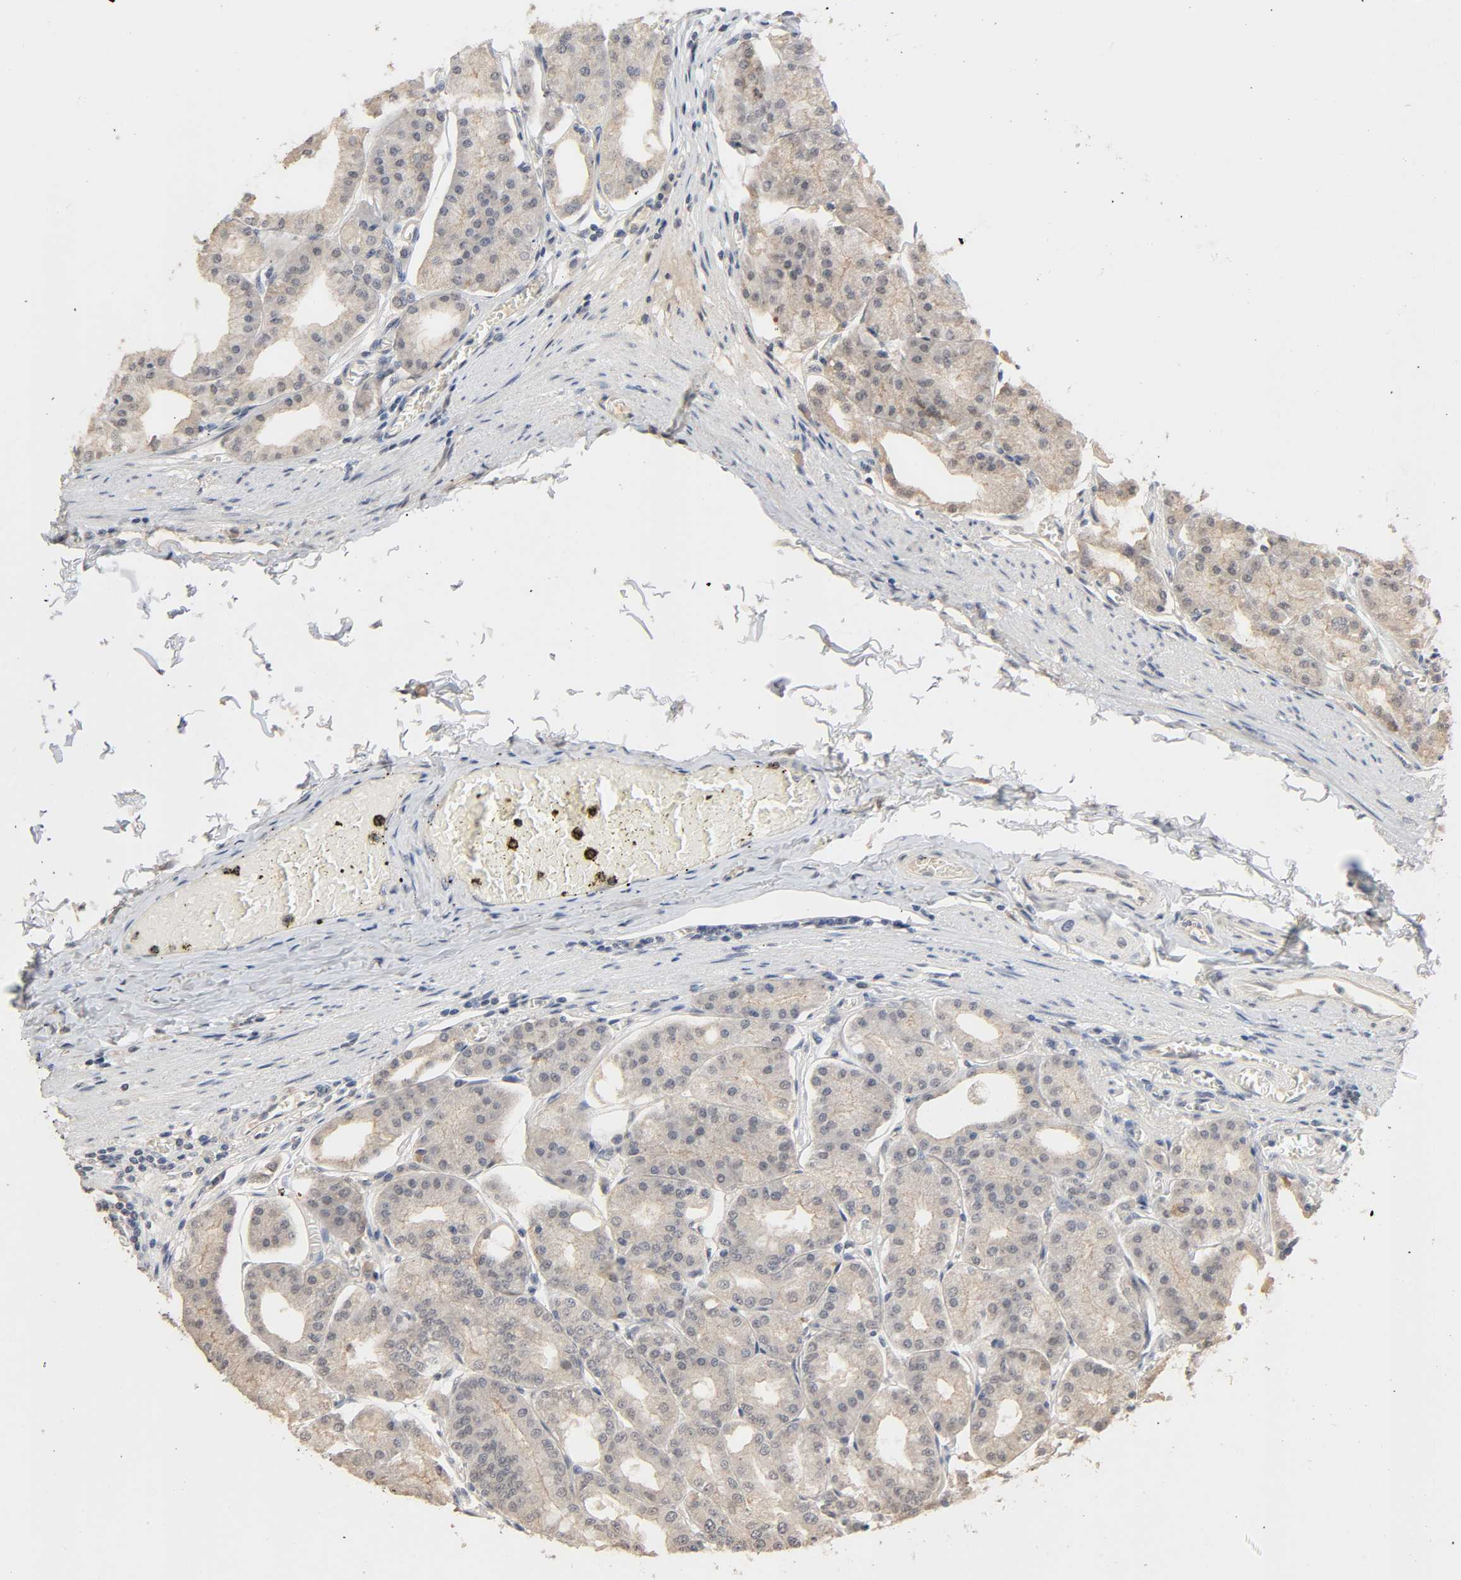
{"staining": {"intensity": "weak", "quantity": "<25%", "location": "cytoplasmic/membranous"}, "tissue": "stomach", "cell_type": "Glandular cells", "image_type": "normal", "snomed": [{"axis": "morphology", "description": "Normal tissue, NOS"}, {"axis": "topography", "description": "Stomach, lower"}], "caption": "An image of human stomach is negative for staining in glandular cells. (DAB IHC with hematoxylin counter stain).", "gene": "MAGEA8", "patient": {"sex": "male", "age": 71}}